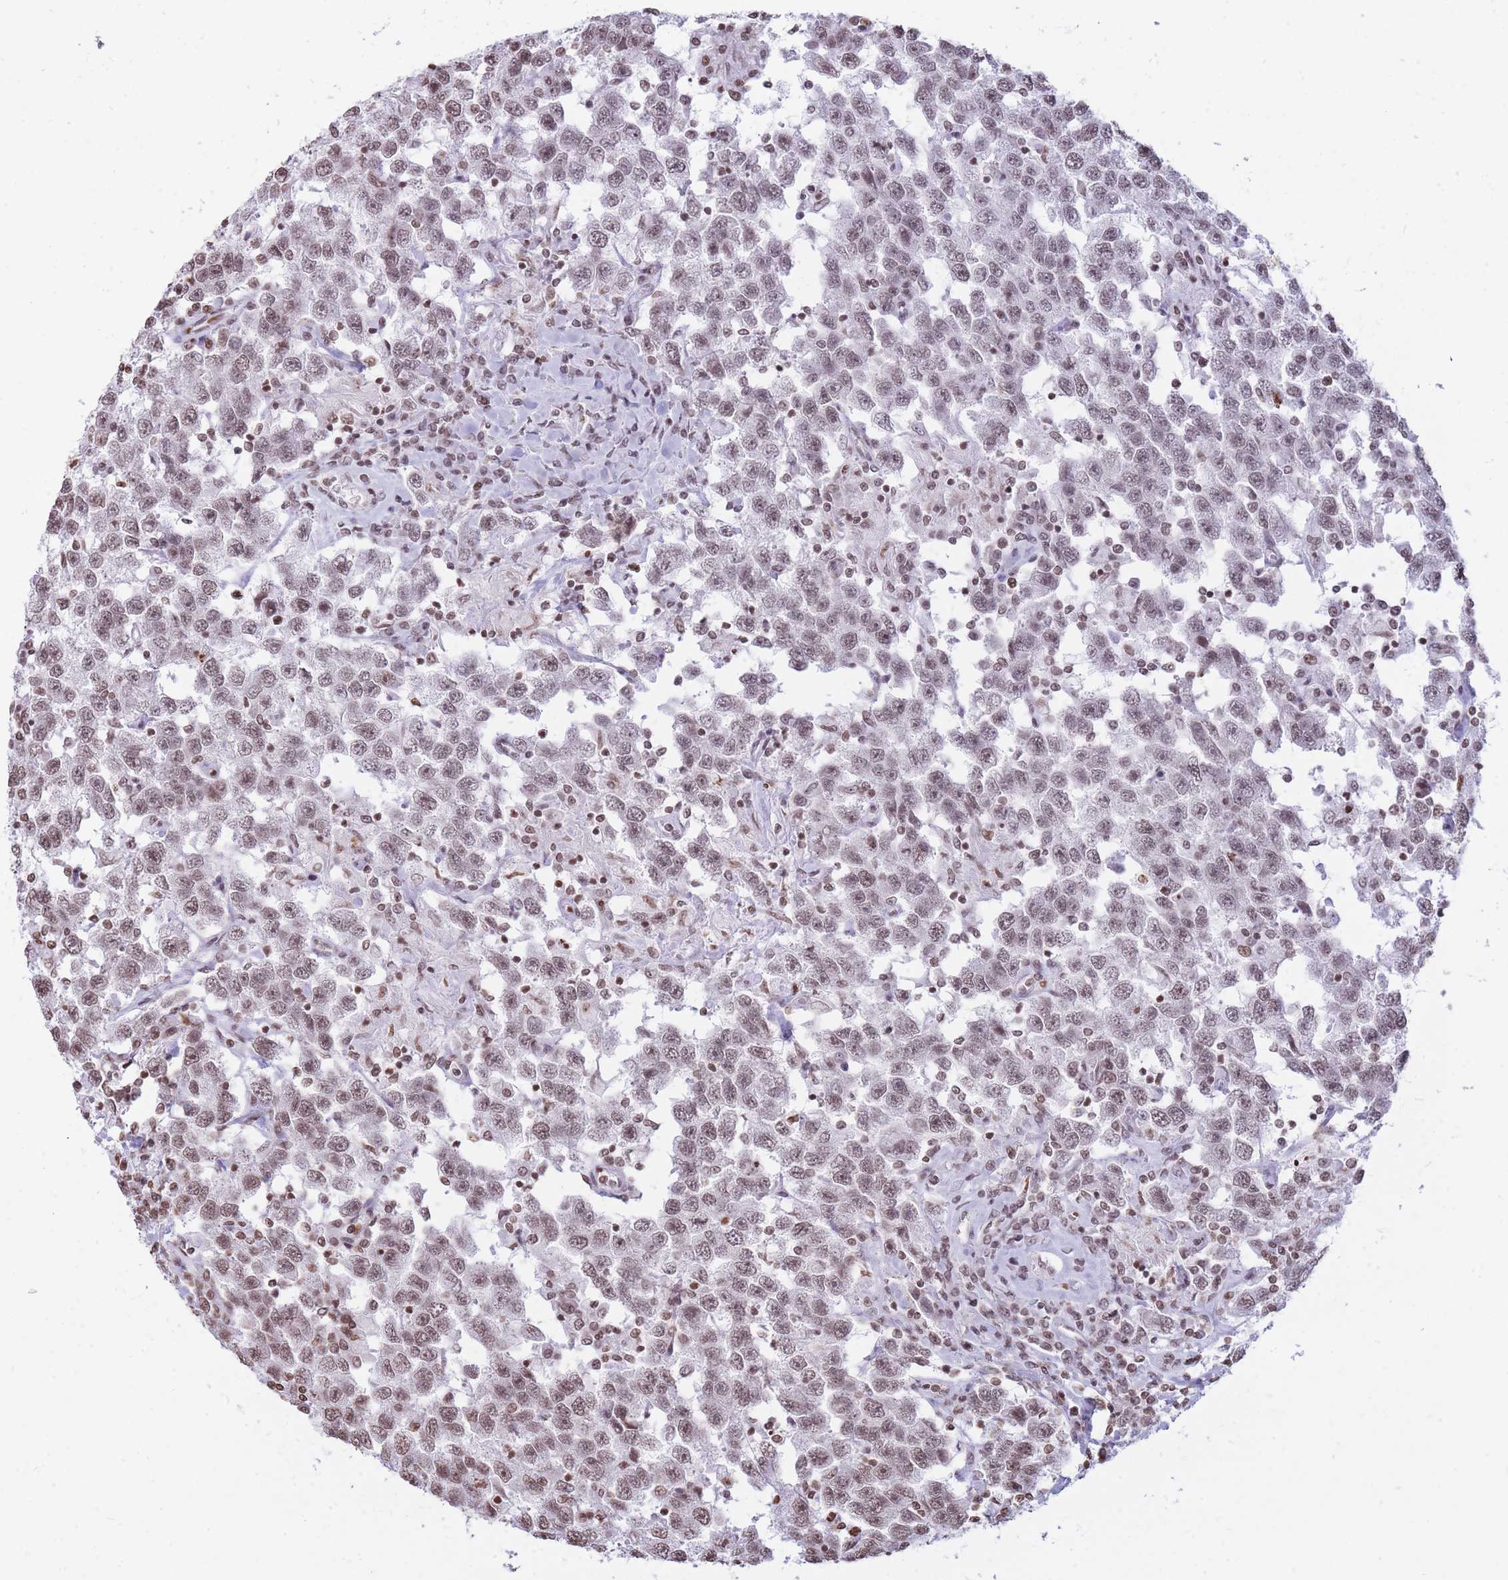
{"staining": {"intensity": "weak", "quantity": ">75%", "location": "nuclear"}, "tissue": "testis cancer", "cell_type": "Tumor cells", "image_type": "cancer", "snomed": [{"axis": "morphology", "description": "Seminoma, NOS"}, {"axis": "topography", "description": "Testis"}], "caption": "Seminoma (testis) stained with a brown dye demonstrates weak nuclear positive staining in approximately >75% of tumor cells.", "gene": "SHISAL1", "patient": {"sex": "male", "age": 41}}